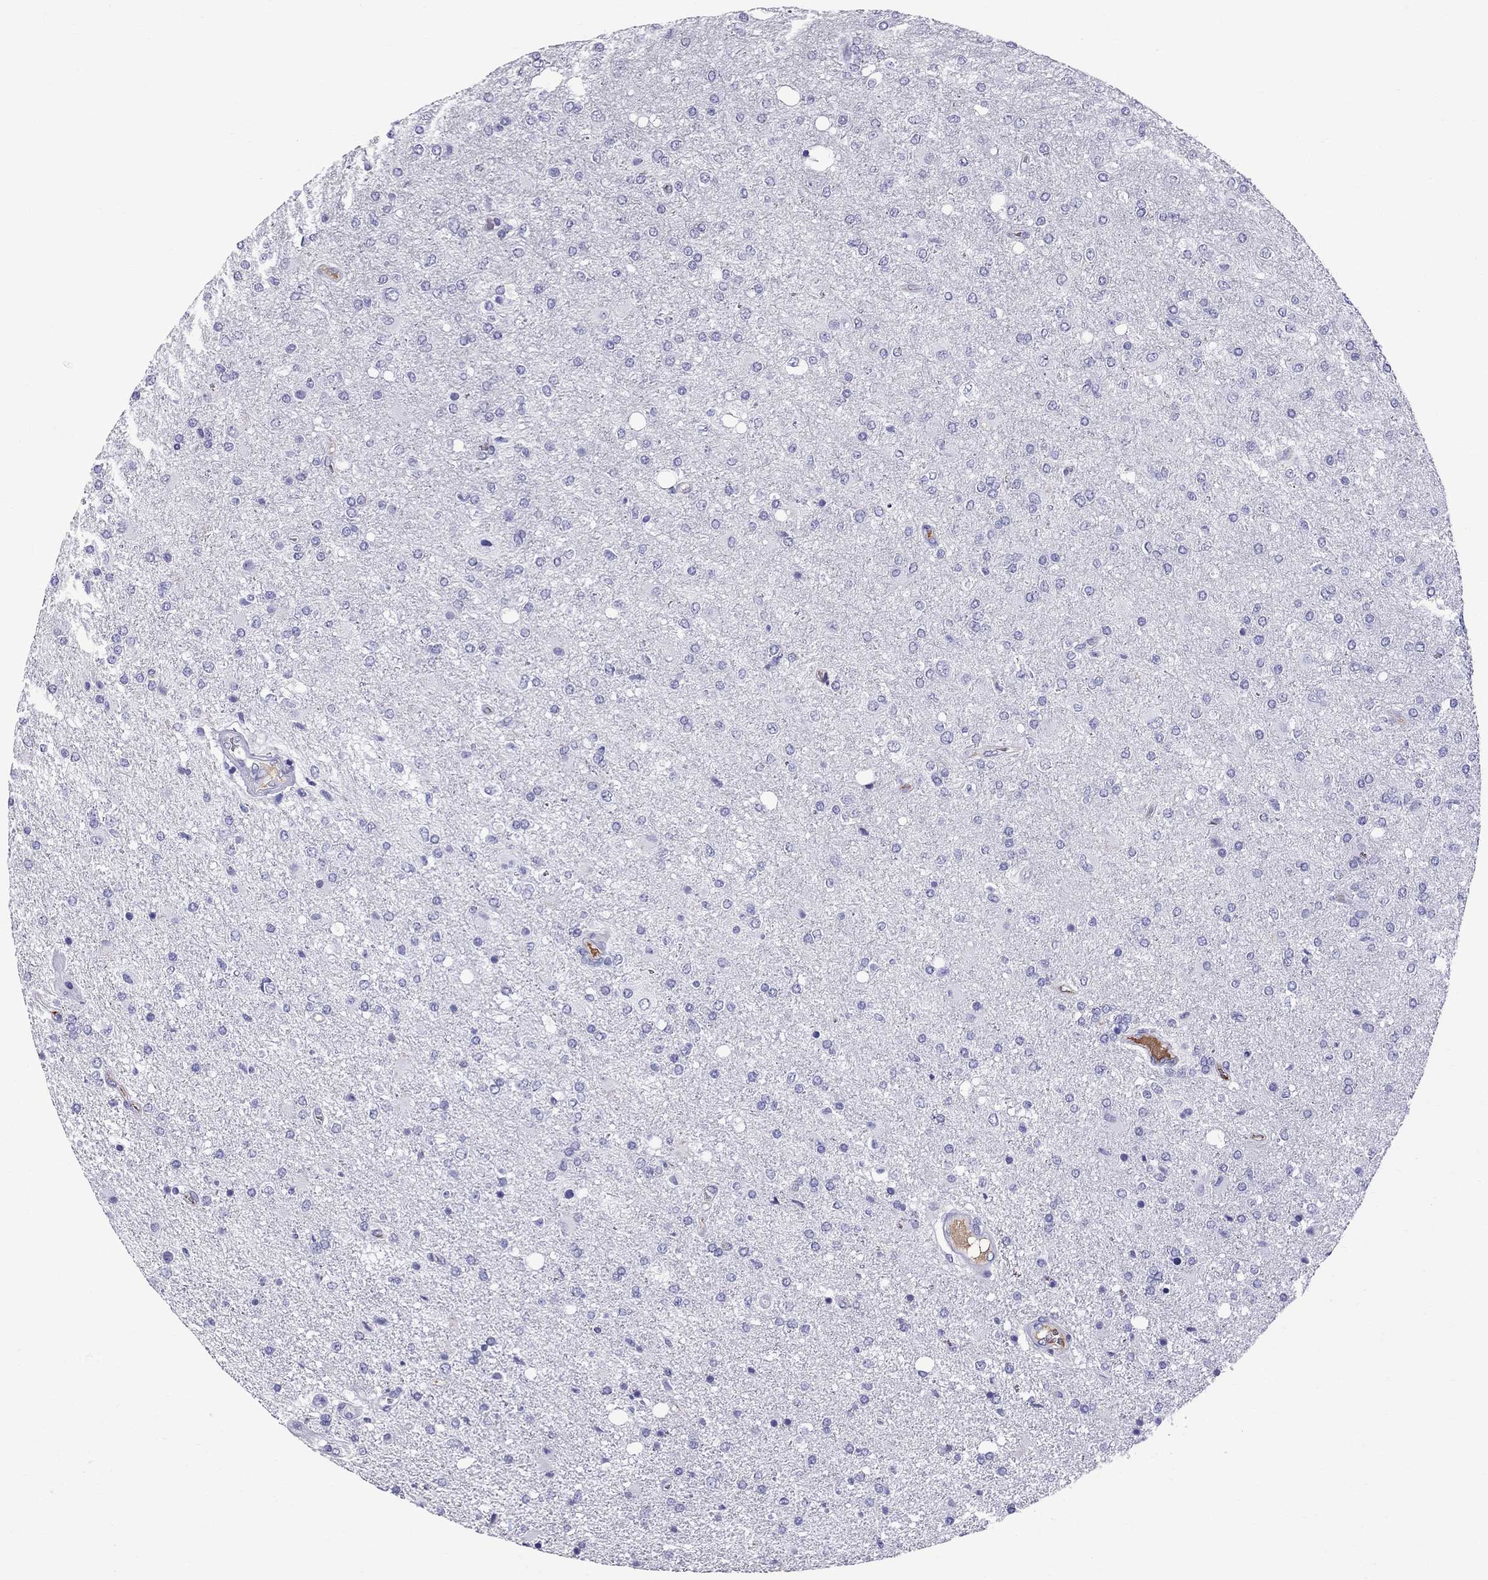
{"staining": {"intensity": "negative", "quantity": "none", "location": "none"}, "tissue": "glioma", "cell_type": "Tumor cells", "image_type": "cancer", "snomed": [{"axis": "morphology", "description": "Glioma, malignant, High grade"}, {"axis": "topography", "description": "Cerebral cortex"}], "caption": "Immunohistochemistry (IHC) histopathology image of neoplastic tissue: glioma stained with DAB (3,3'-diaminobenzidine) shows no significant protein positivity in tumor cells.", "gene": "SCART1", "patient": {"sex": "male", "age": 70}}